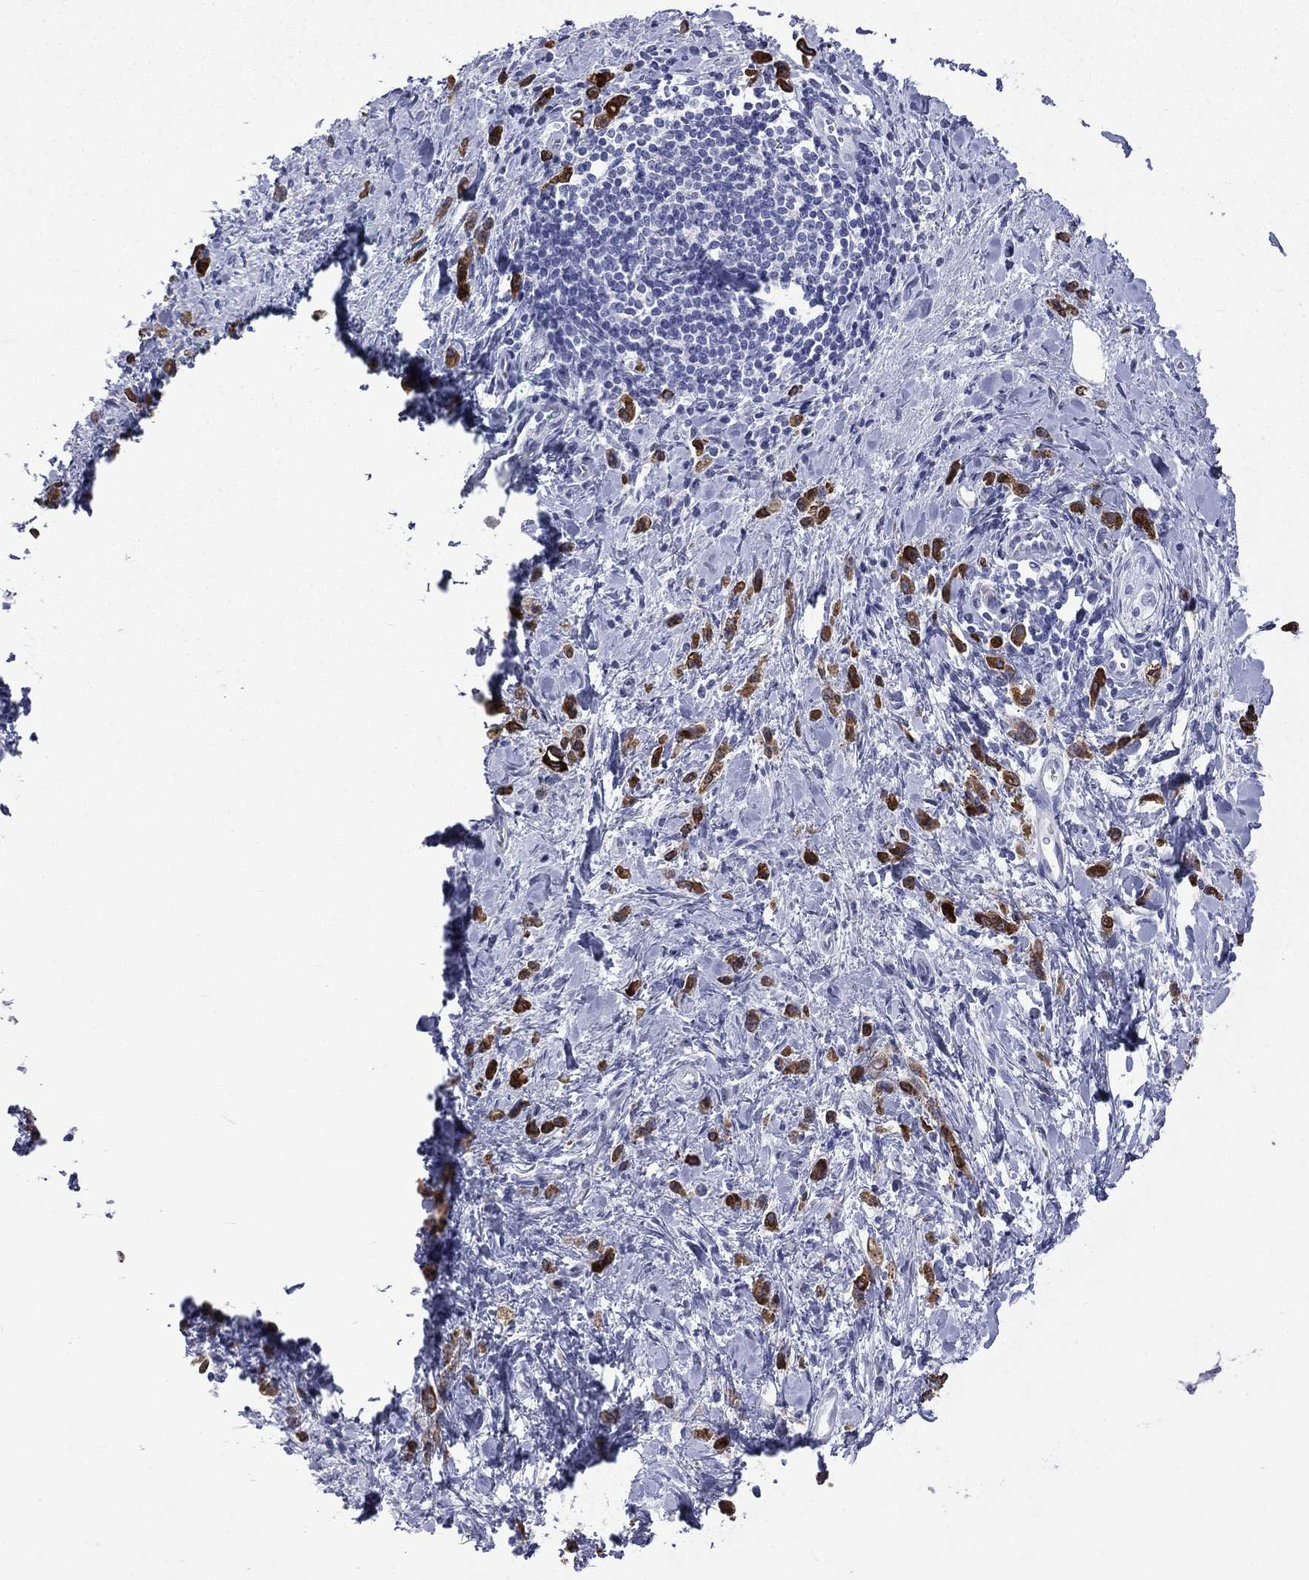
{"staining": {"intensity": "strong", "quantity": ">75%", "location": "cytoplasmic/membranous"}, "tissue": "stomach cancer", "cell_type": "Tumor cells", "image_type": "cancer", "snomed": [{"axis": "morphology", "description": "Adenocarcinoma, NOS"}, {"axis": "topography", "description": "Stomach"}], "caption": "Immunohistochemical staining of human stomach cancer (adenocarcinoma) demonstrates high levels of strong cytoplasmic/membranous staining in about >75% of tumor cells. (DAB (3,3'-diaminobenzidine) IHC, brown staining for protein, blue staining for nuclei).", "gene": "CES2", "patient": {"sex": "male", "age": 77}}